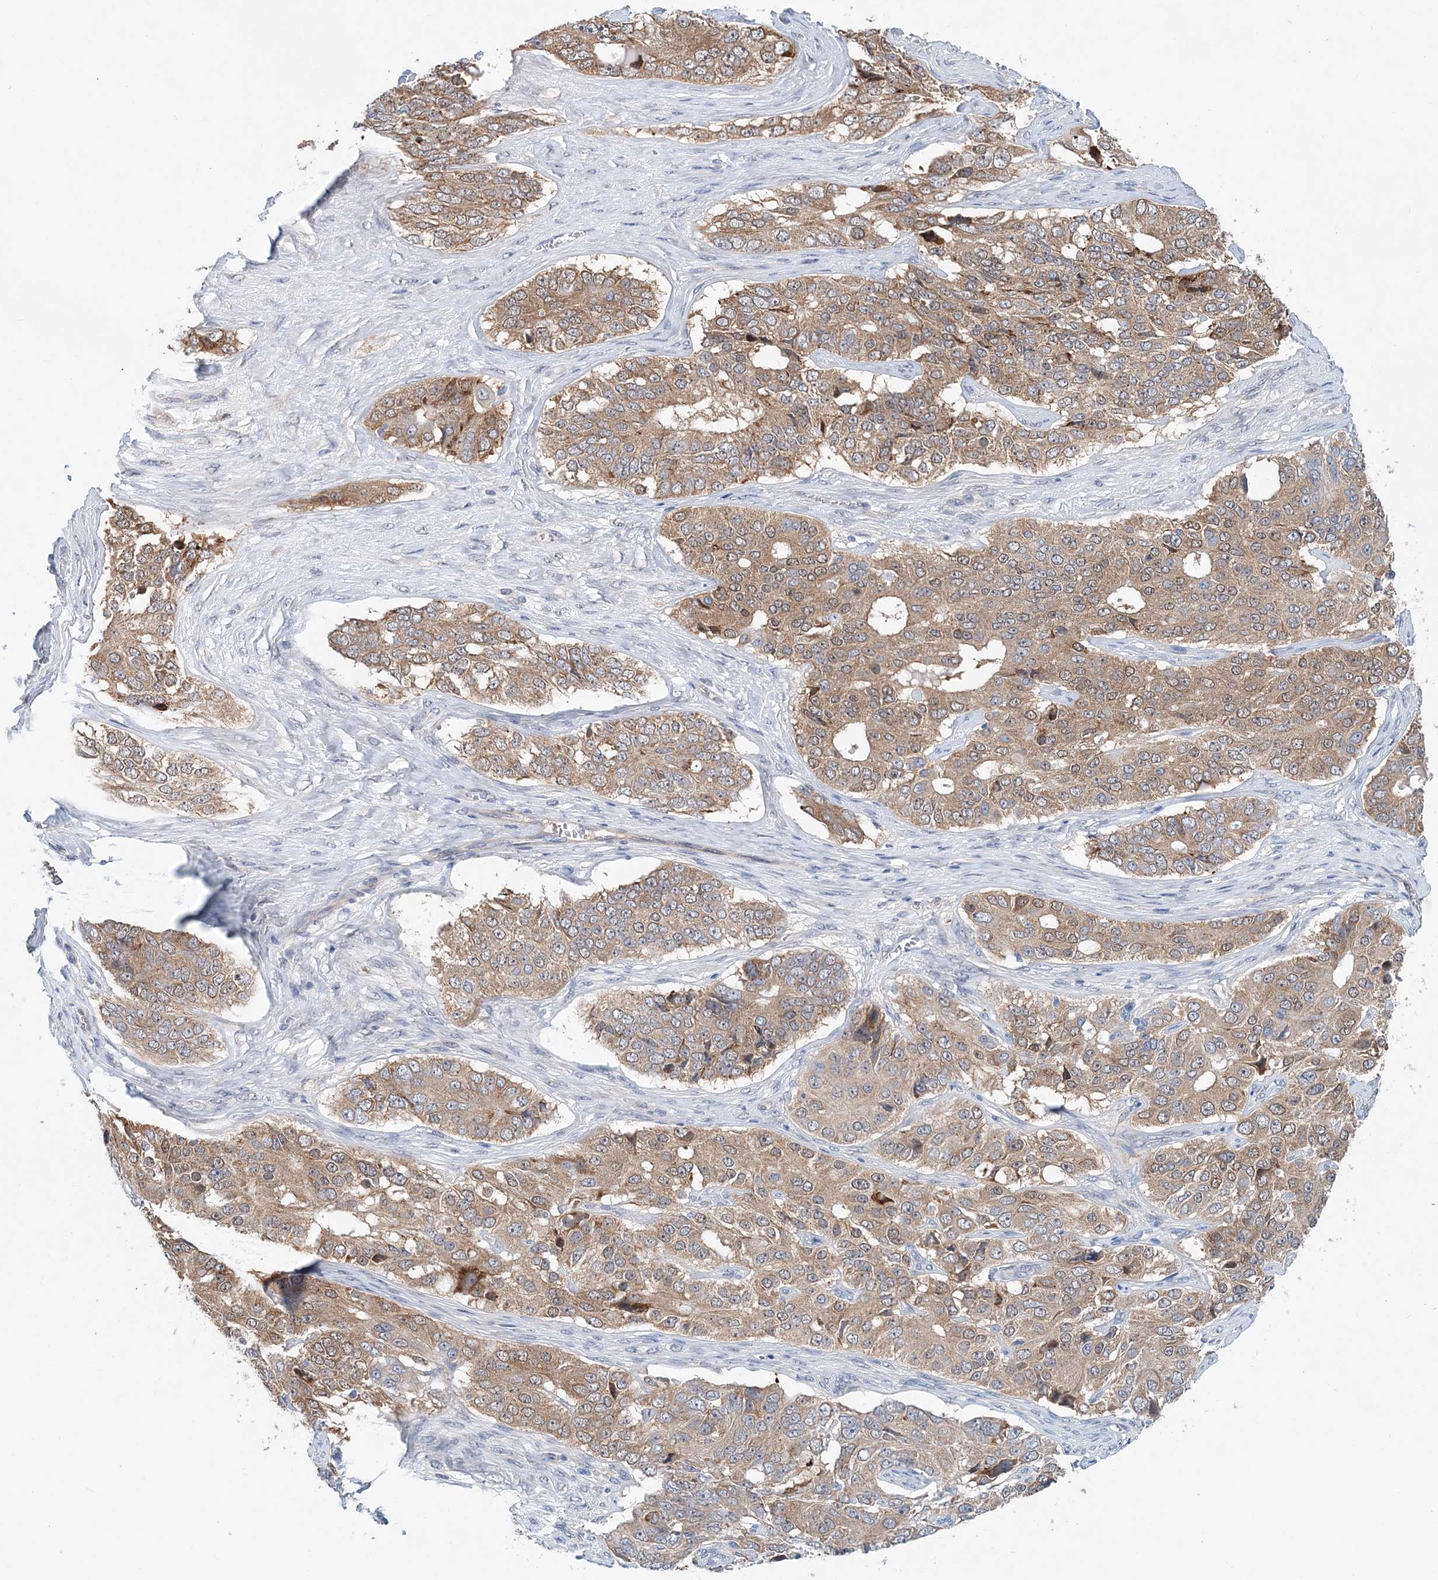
{"staining": {"intensity": "moderate", "quantity": ">75%", "location": "cytoplasmic/membranous"}, "tissue": "ovarian cancer", "cell_type": "Tumor cells", "image_type": "cancer", "snomed": [{"axis": "morphology", "description": "Carcinoma, endometroid"}, {"axis": "topography", "description": "Ovary"}], "caption": "This histopathology image displays ovarian cancer (endometroid carcinoma) stained with immunohistochemistry to label a protein in brown. The cytoplasmic/membranous of tumor cells show moderate positivity for the protein. Nuclei are counter-stained blue.", "gene": "PFN2", "patient": {"sex": "female", "age": 51}}